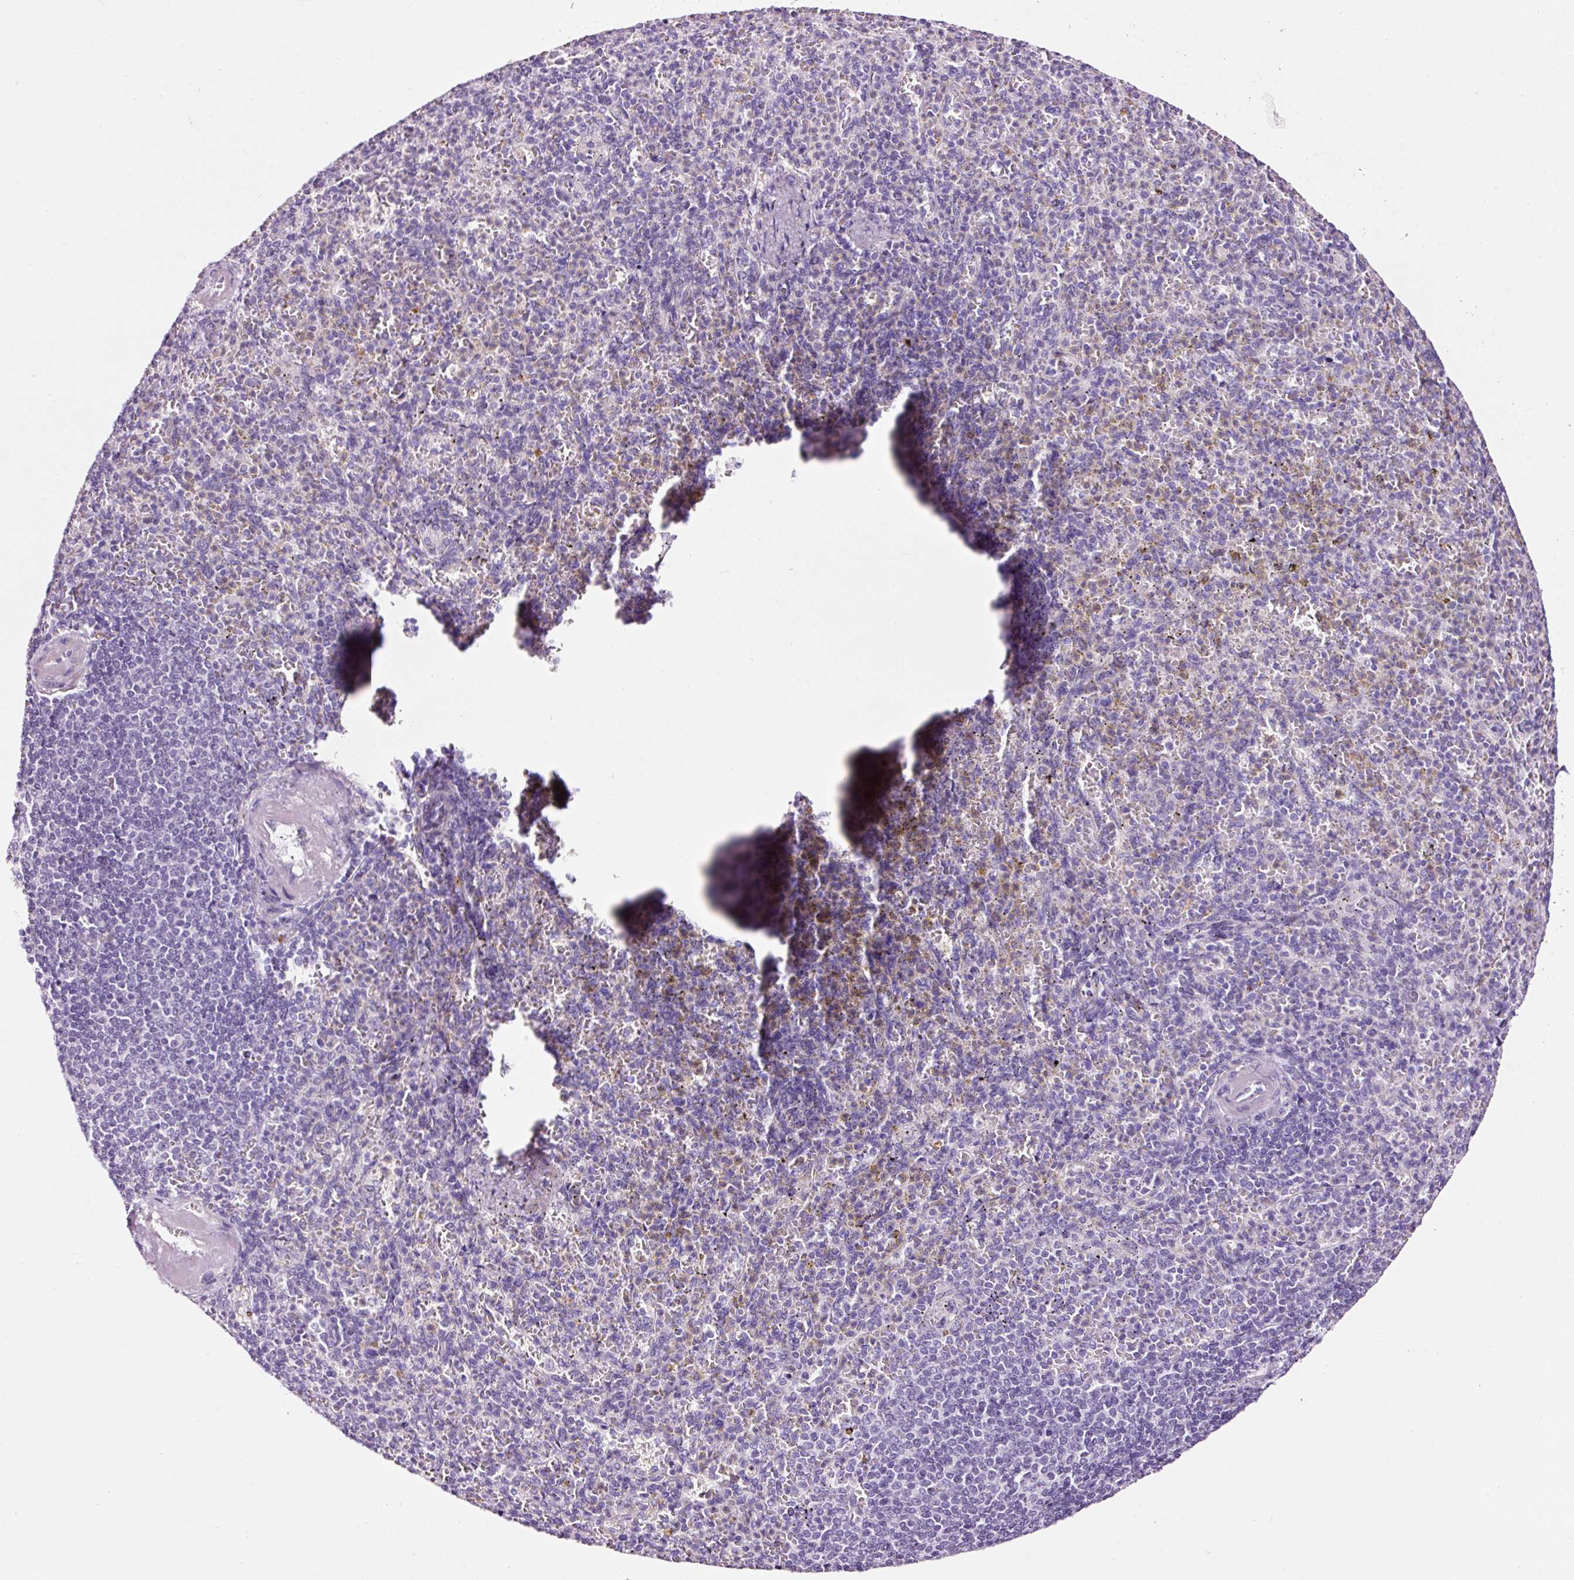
{"staining": {"intensity": "negative", "quantity": "none", "location": "none"}, "tissue": "spleen", "cell_type": "Cells in red pulp", "image_type": "normal", "snomed": [{"axis": "morphology", "description": "Normal tissue, NOS"}, {"axis": "topography", "description": "Spleen"}], "caption": "Photomicrograph shows no significant protein positivity in cells in red pulp of benign spleen. (DAB IHC, high magnification).", "gene": "RTF2", "patient": {"sex": "female", "age": 74}}